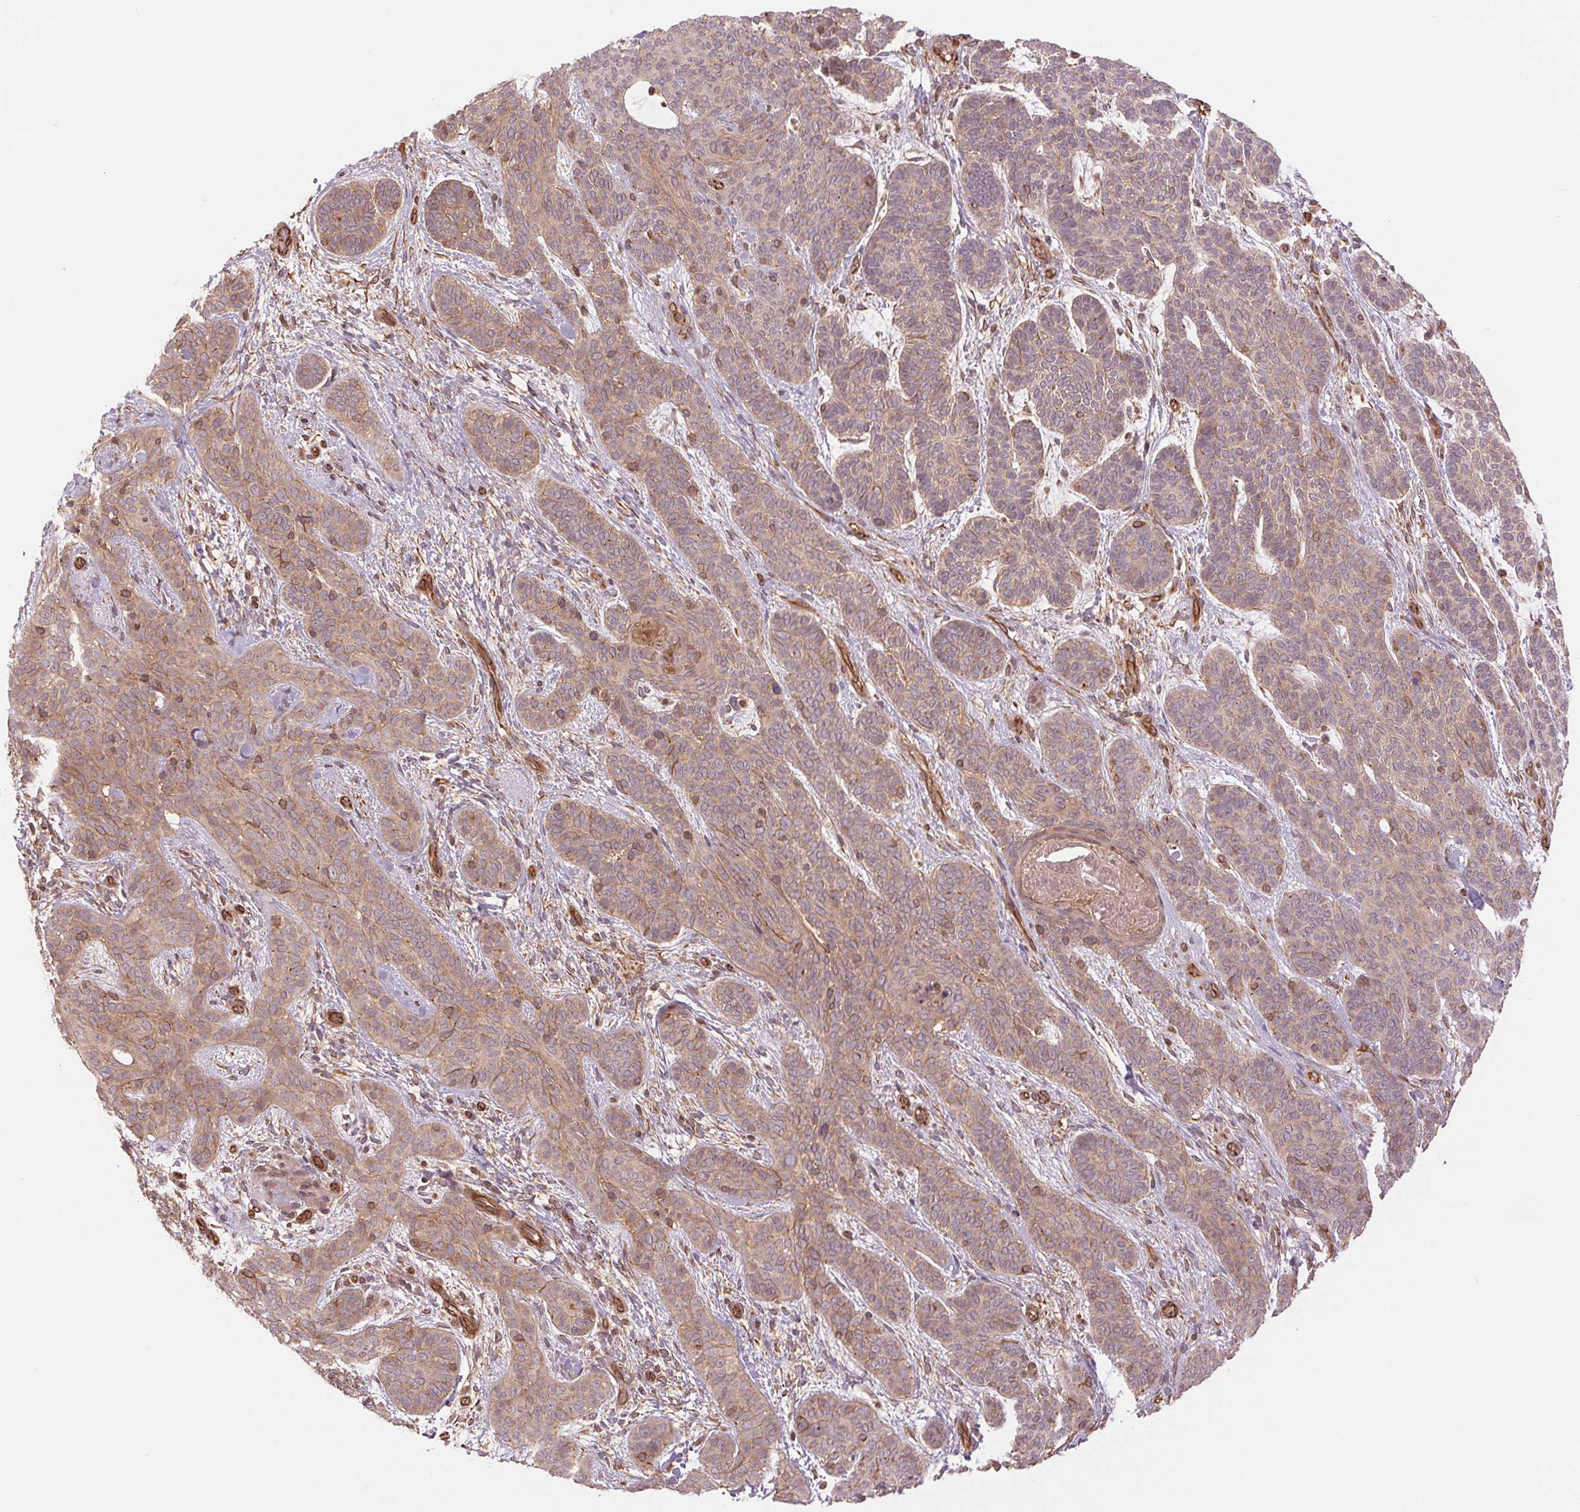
{"staining": {"intensity": "weak", "quantity": ">75%", "location": "cytoplasmic/membranous"}, "tissue": "skin cancer", "cell_type": "Tumor cells", "image_type": "cancer", "snomed": [{"axis": "morphology", "description": "Basal cell carcinoma"}, {"axis": "topography", "description": "Skin"}], "caption": "High-magnification brightfield microscopy of skin cancer (basal cell carcinoma) stained with DAB (3,3'-diaminobenzidine) (brown) and counterstained with hematoxylin (blue). tumor cells exhibit weak cytoplasmic/membranous staining is seen in approximately>75% of cells. (DAB IHC, brown staining for protein, blue staining for nuclei).", "gene": "STARD7", "patient": {"sex": "female", "age": 82}}